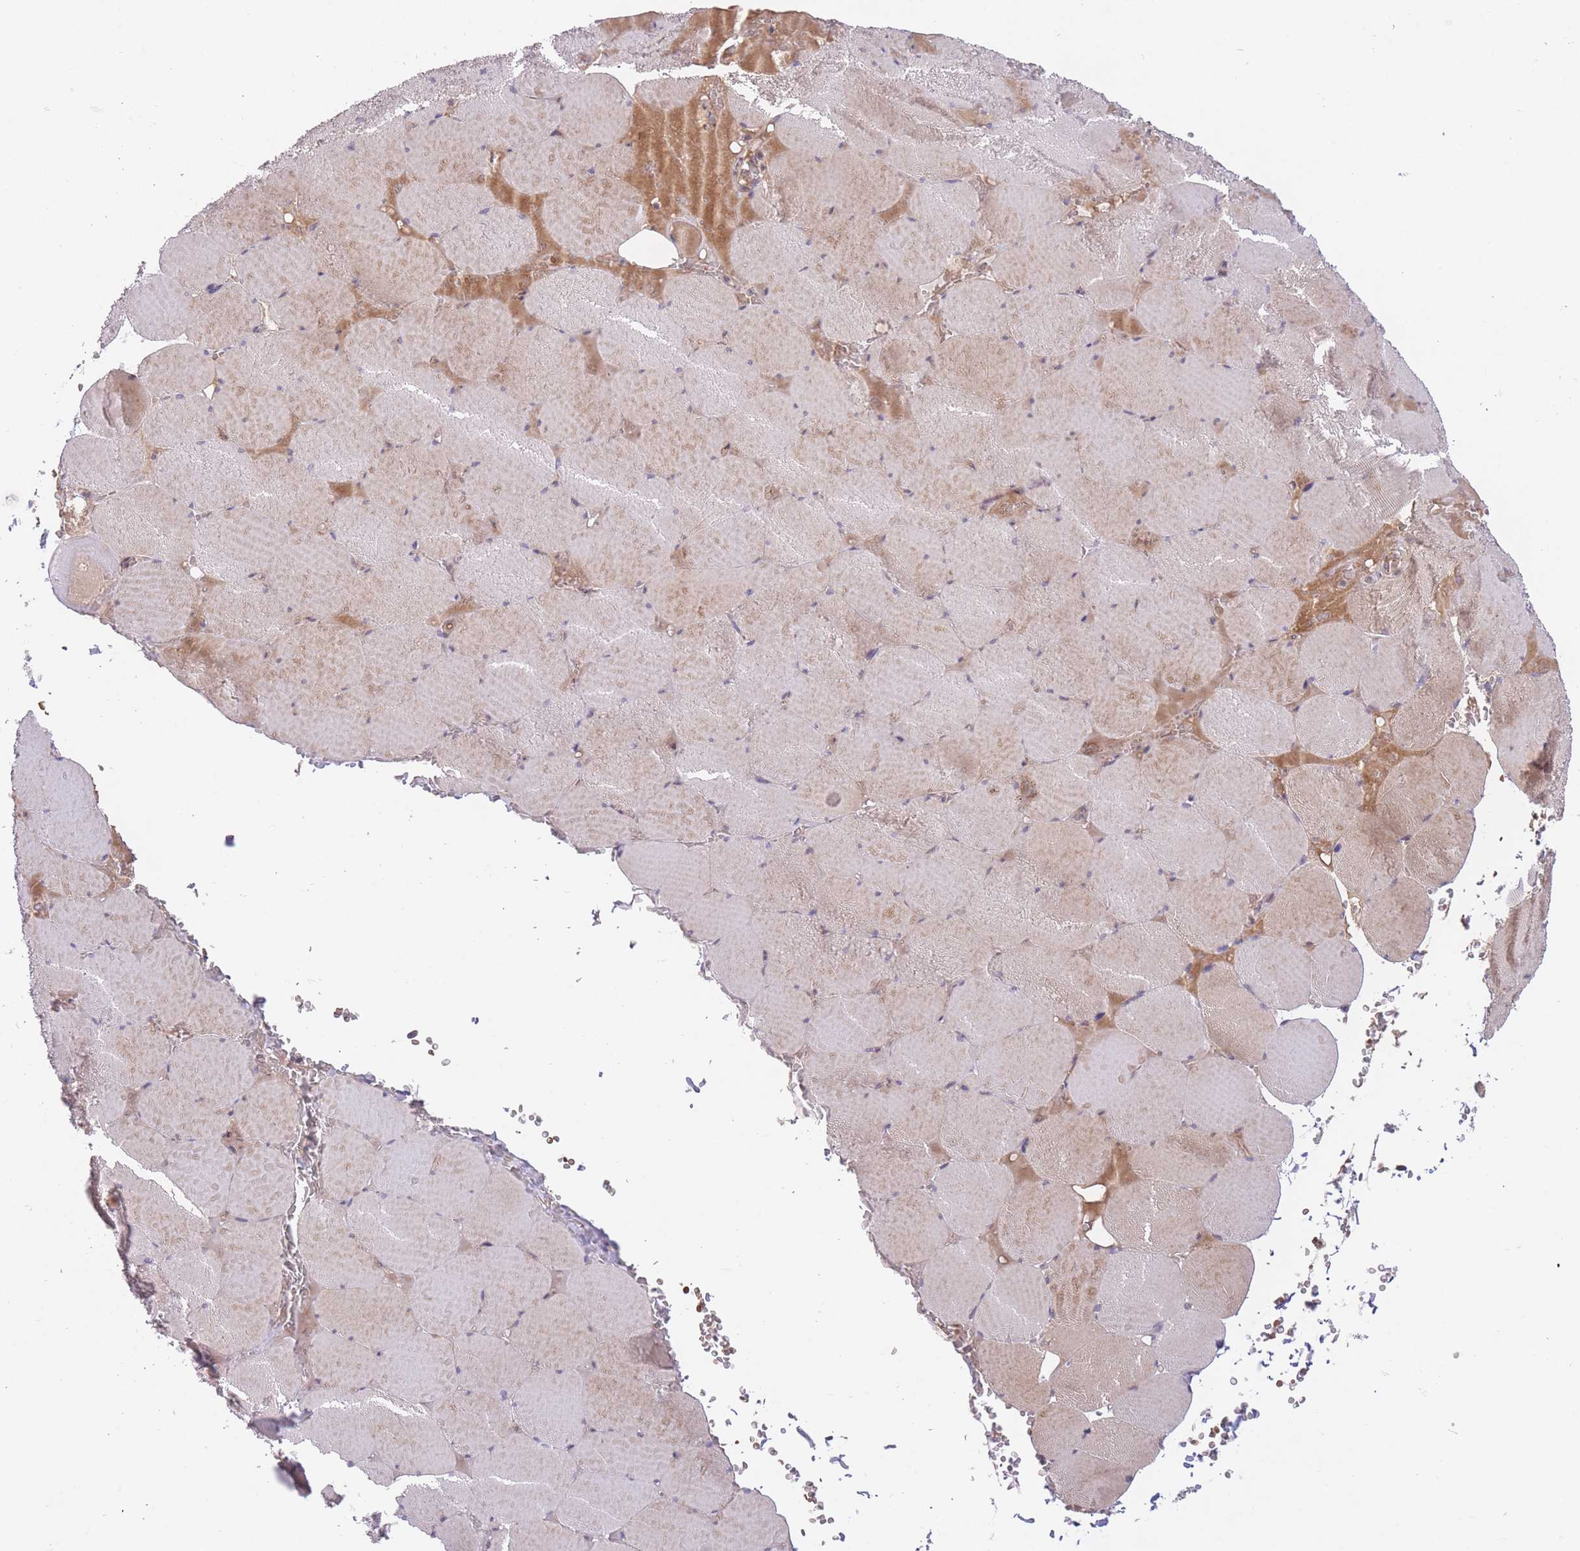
{"staining": {"intensity": "weak", "quantity": "25%-75%", "location": "cytoplasmic/membranous"}, "tissue": "skeletal muscle", "cell_type": "Myocytes", "image_type": "normal", "snomed": [{"axis": "morphology", "description": "Normal tissue, NOS"}, {"axis": "topography", "description": "Skeletal muscle"}, {"axis": "topography", "description": "Head-Neck"}], "caption": "Weak cytoplasmic/membranous staining for a protein is seen in approximately 25%-75% of myocytes of benign skeletal muscle using immunohistochemistry.", "gene": "FUT3", "patient": {"sex": "male", "age": 66}}